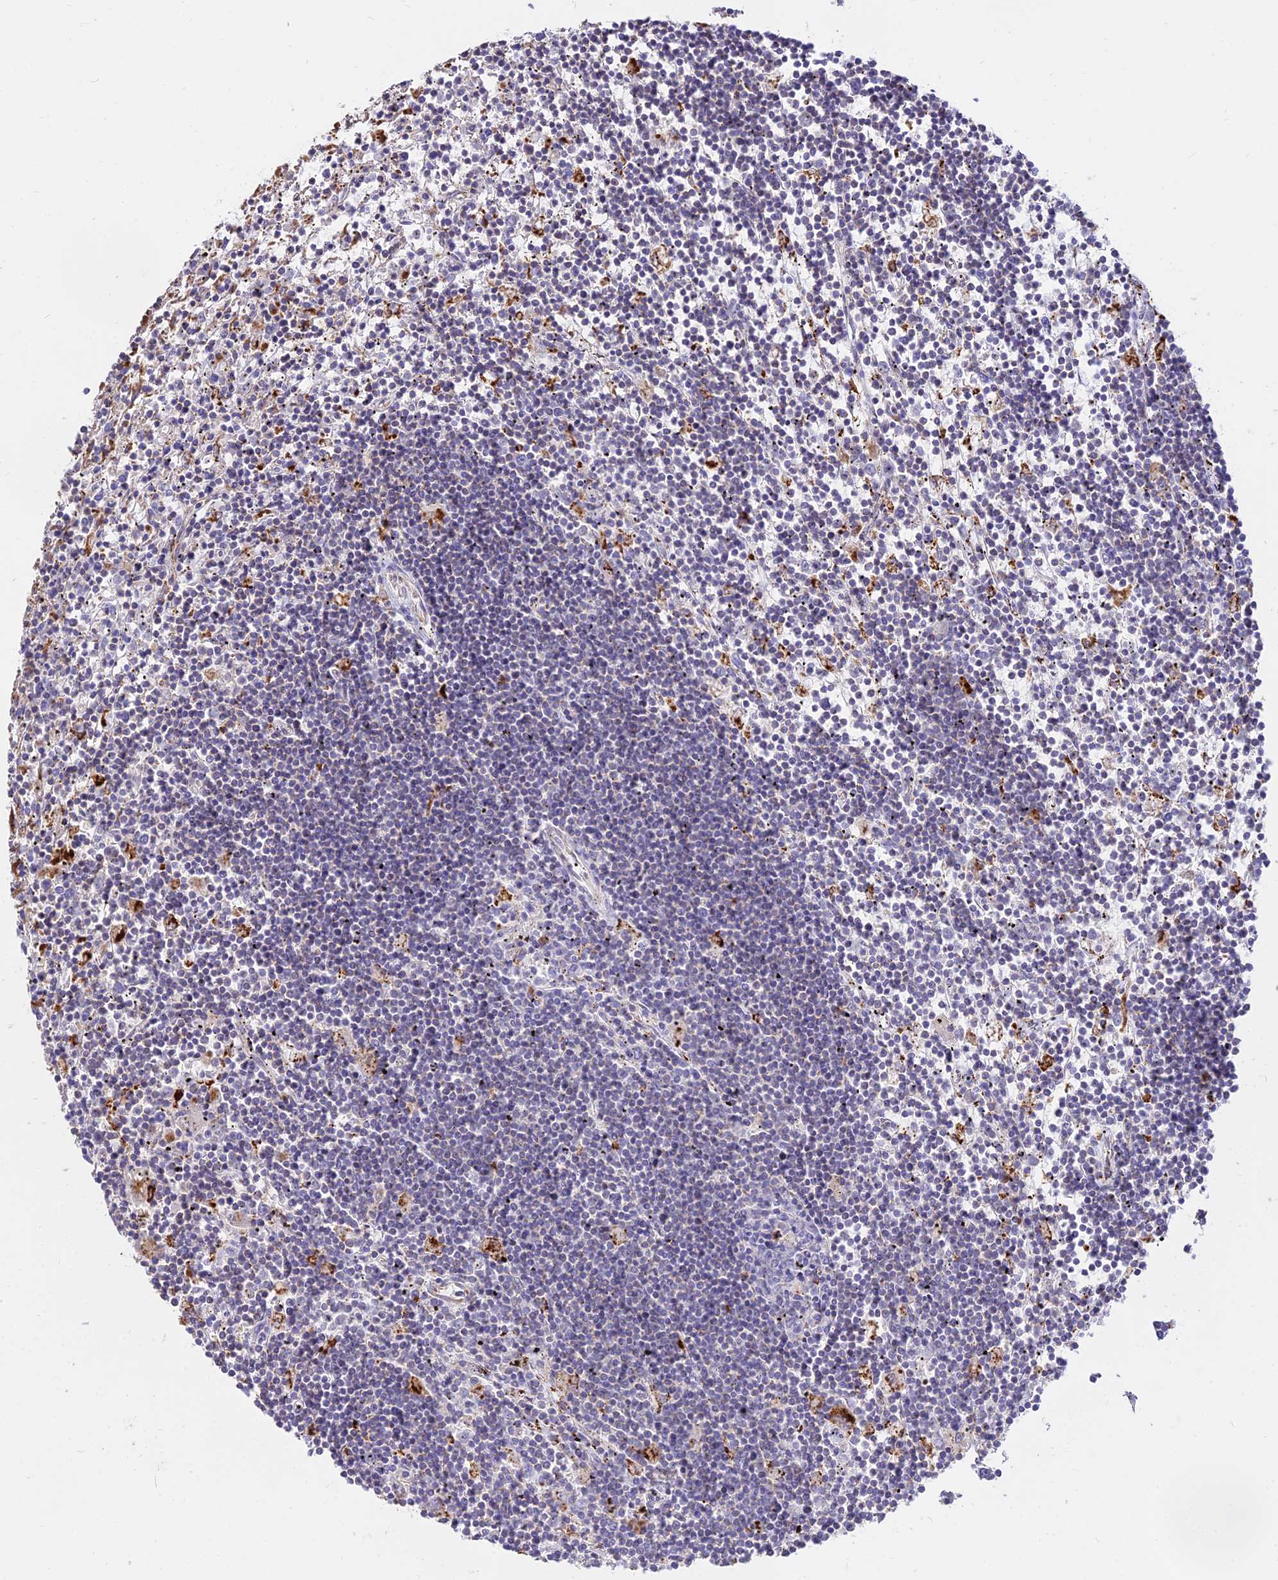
{"staining": {"intensity": "negative", "quantity": "none", "location": "none"}, "tissue": "lymphoma", "cell_type": "Tumor cells", "image_type": "cancer", "snomed": [{"axis": "morphology", "description": "Malignant lymphoma, non-Hodgkin's type, Low grade"}, {"axis": "topography", "description": "Spleen"}], "caption": "DAB (3,3'-diaminobenzidine) immunohistochemical staining of human malignant lymphoma, non-Hodgkin's type (low-grade) exhibits no significant staining in tumor cells. (DAB IHC, high magnification).", "gene": "PNLIPRP3", "patient": {"sex": "male", "age": 76}}